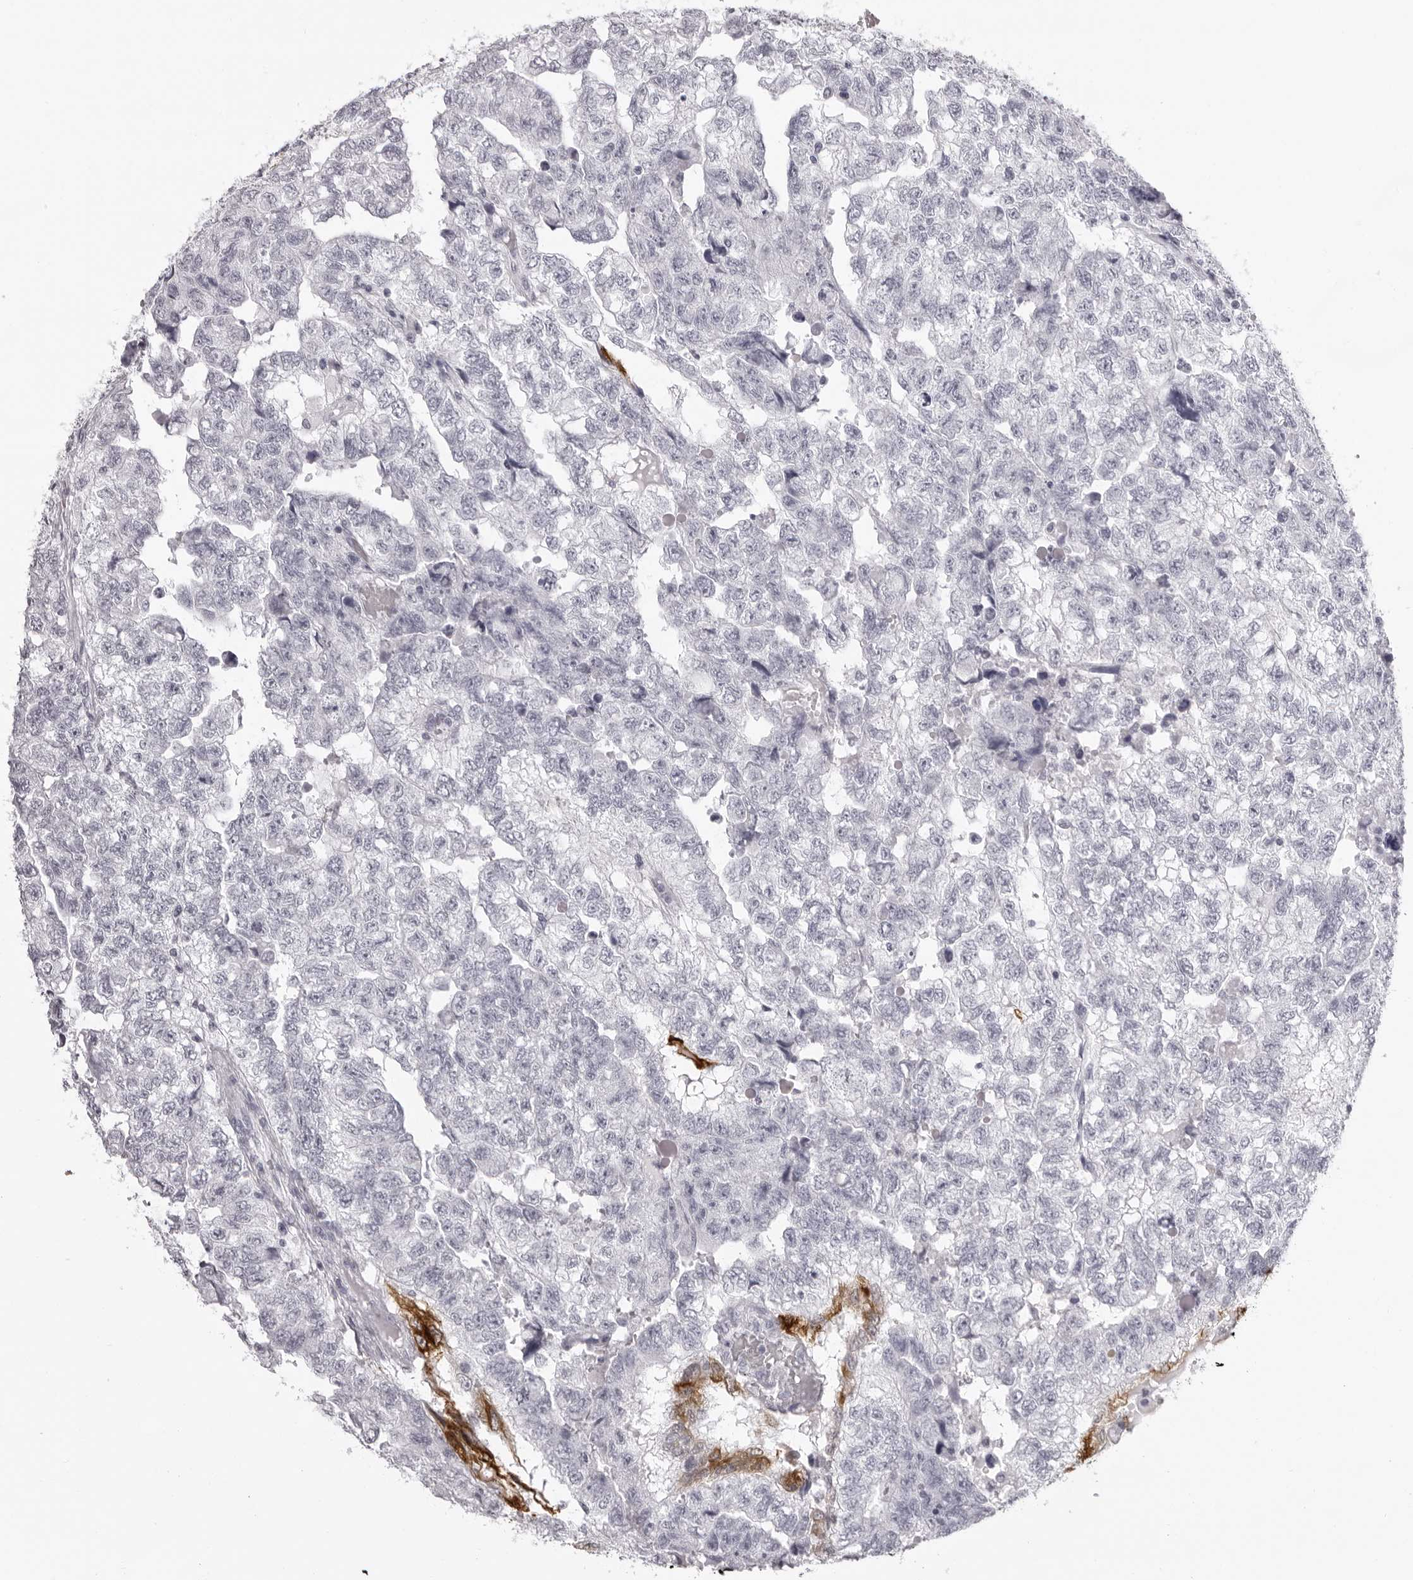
{"staining": {"intensity": "negative", "quantity": "none", "location": "none"}, "tissue": "testis cancer", "cell_type": "Tumor cells", "image_type": "cancer", "snomed": [{"axis": "morphology", "description": "Carcinoma, Embryonal, NOS"}, {"axis": "topography", "description": "Testis"}], "caption": "Immunohistochemistry micrograph of neoplastic tissue: testis cancer (embryonal carcinoma) stained with DAB (3,3'-diaminobenzidine) displays no significant protein positivity in tumor cells. (DAB immunohistochemistry, high magnification).", "gene": "CST1", "patient": {"sex": "male", "age": 36}}